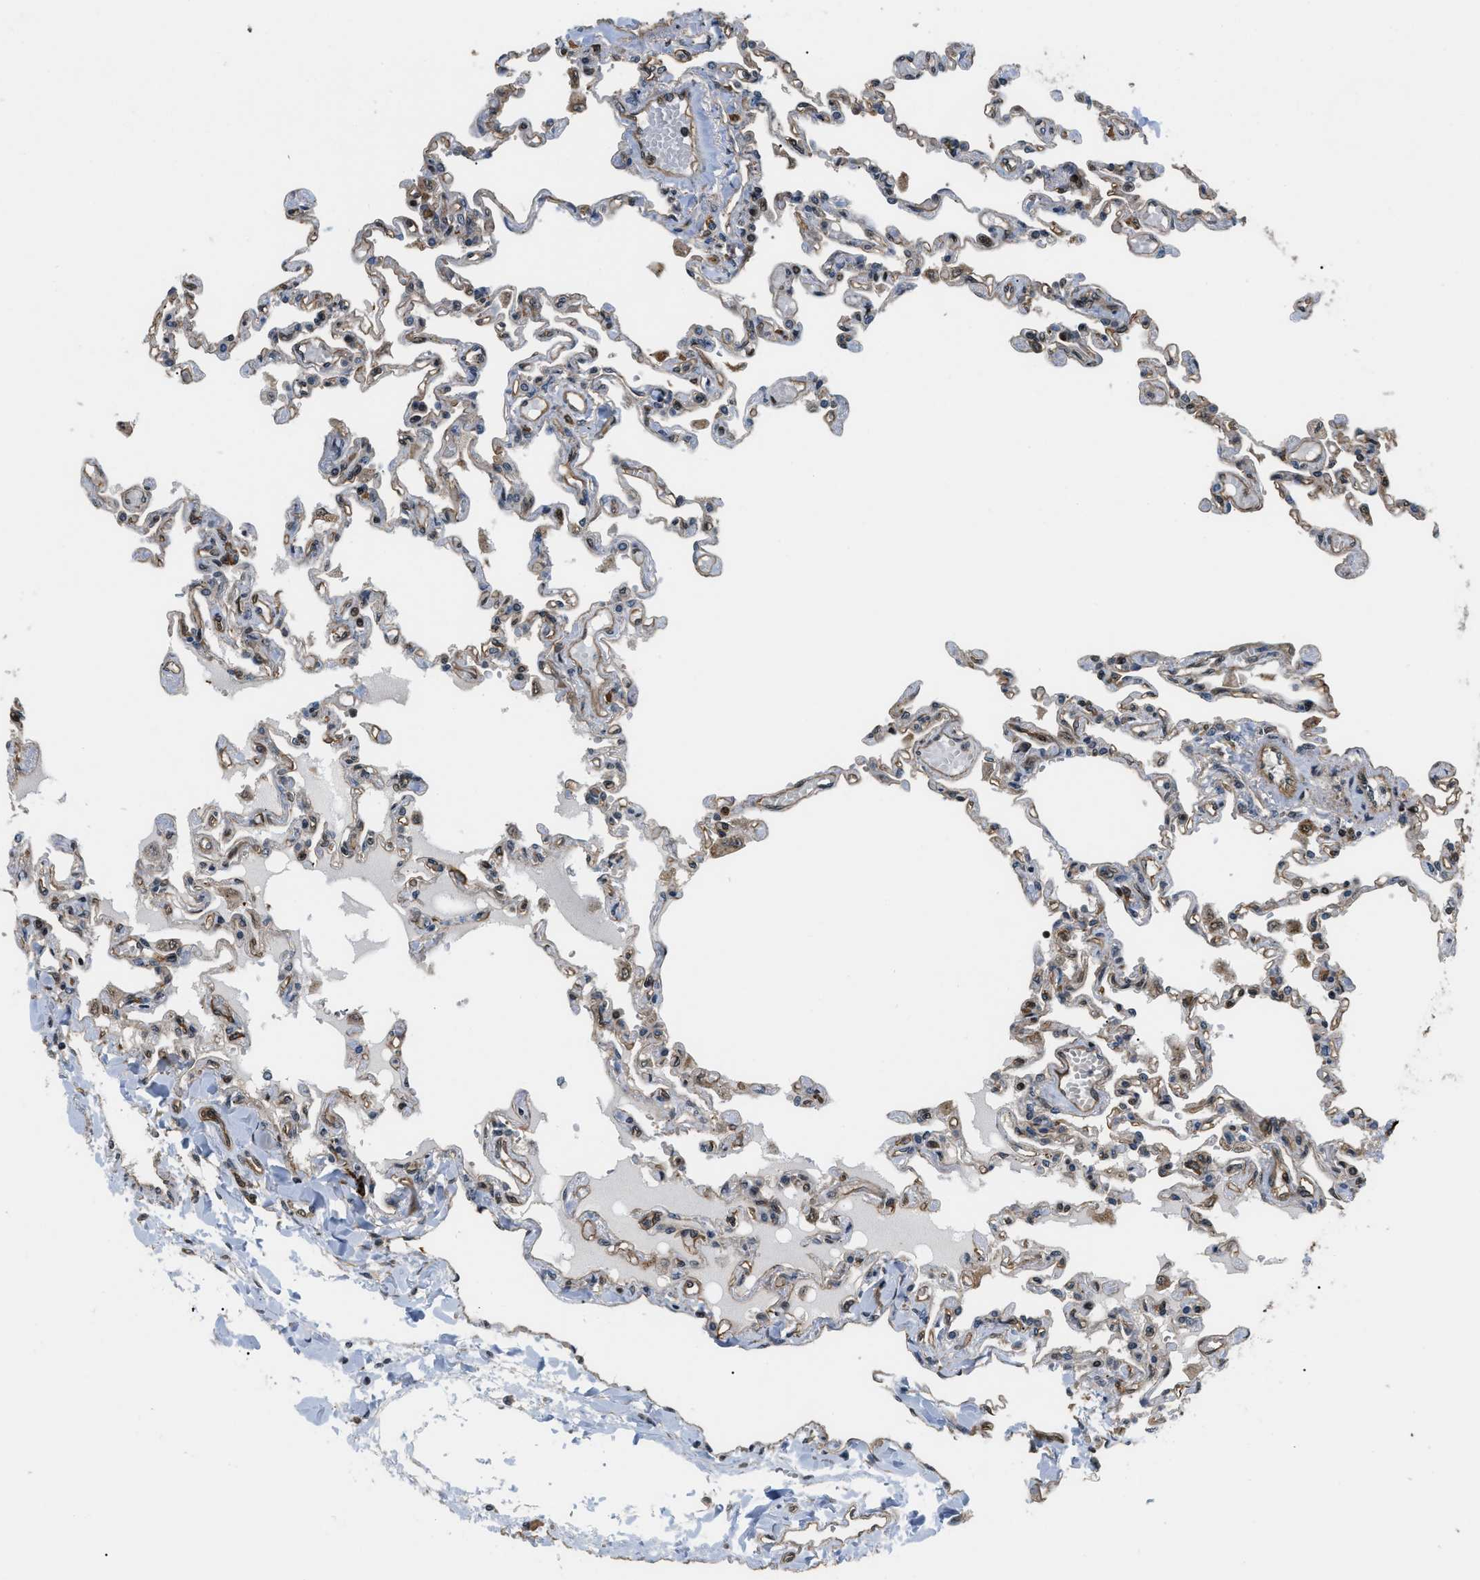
{"staining": {"intensity": "weak", "quantity": "25%-75%", "location": "cytoplasmic/membranous"}, "tissue": "lung", "cell_type": "Alveolar cells", "image_type": "normal", "snomed": [{"axis": "morphology", "description": "Normal tissue, NOS"}, {"axis": "topography", "description": "Lung"}], "caption": "Alveolar cells display weak cytoplasmic/membranous expression in about 25%-75% of cells in benign lung. Using DAB (3,3'-diaminobenzidine) (brown) and hematoxylin (blue) stains, captured at high magnification using brightfield microscopy.", "gene": "LTA4H", "patient": {"sex": "male", "age": 21}}